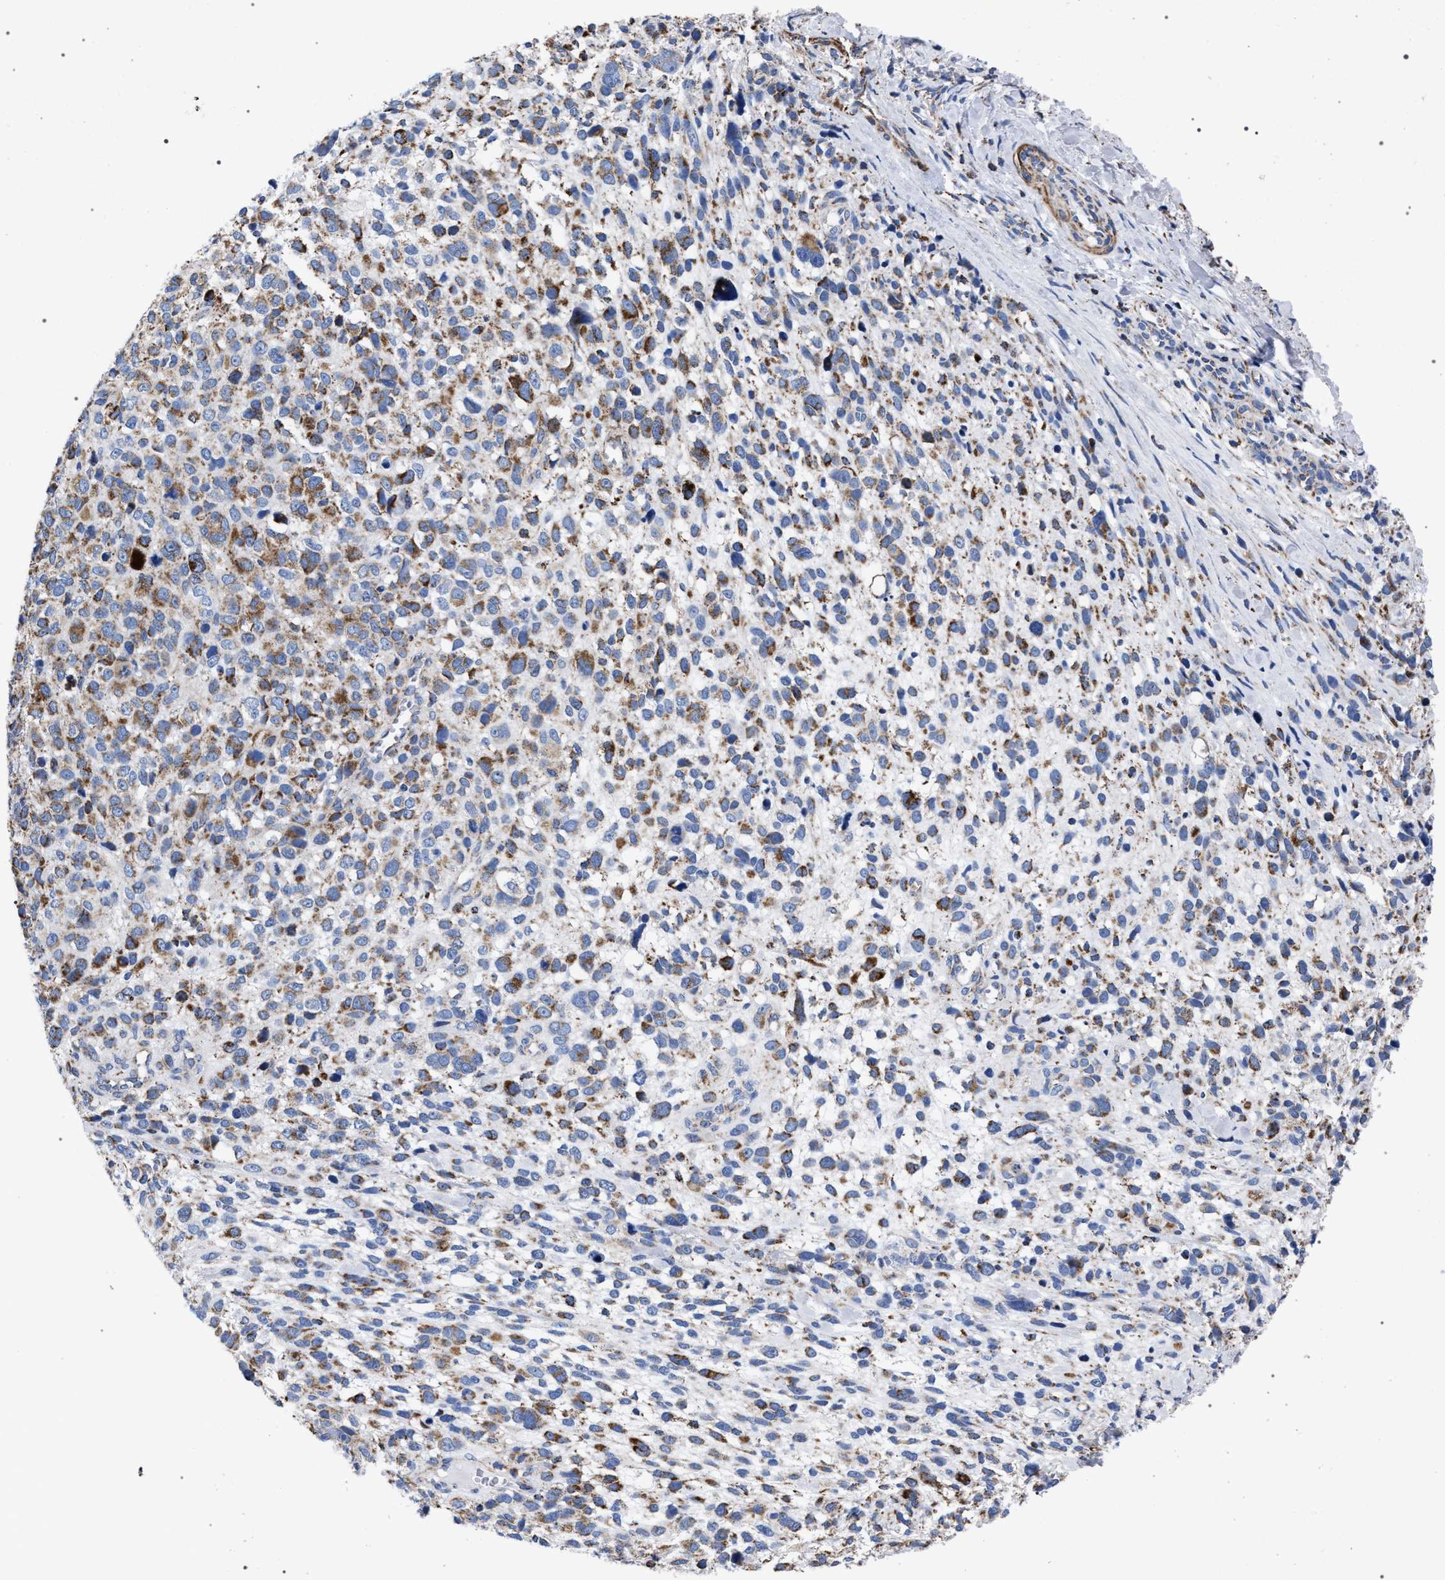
{"staining": {"intensity": "moderate", "quantity": ">75%", "location": "cytoplasmic/membranous"}, "tissue": "melanoma", "cell_type": "Tumor cells", "image_type": "cancer", "snomed": [{"axis": "morphology", "description": "Malignant melanoma, NOS"}, {"axis": "topography", "description": "Skin"}], "caption": "A medium amount of moderate cytoplasmic/membranous expression is present in approximately >75% of tumor cells in melanoma tissue.", "gene": "ACADS", "patient": {"sex": "female", "age": 55}}